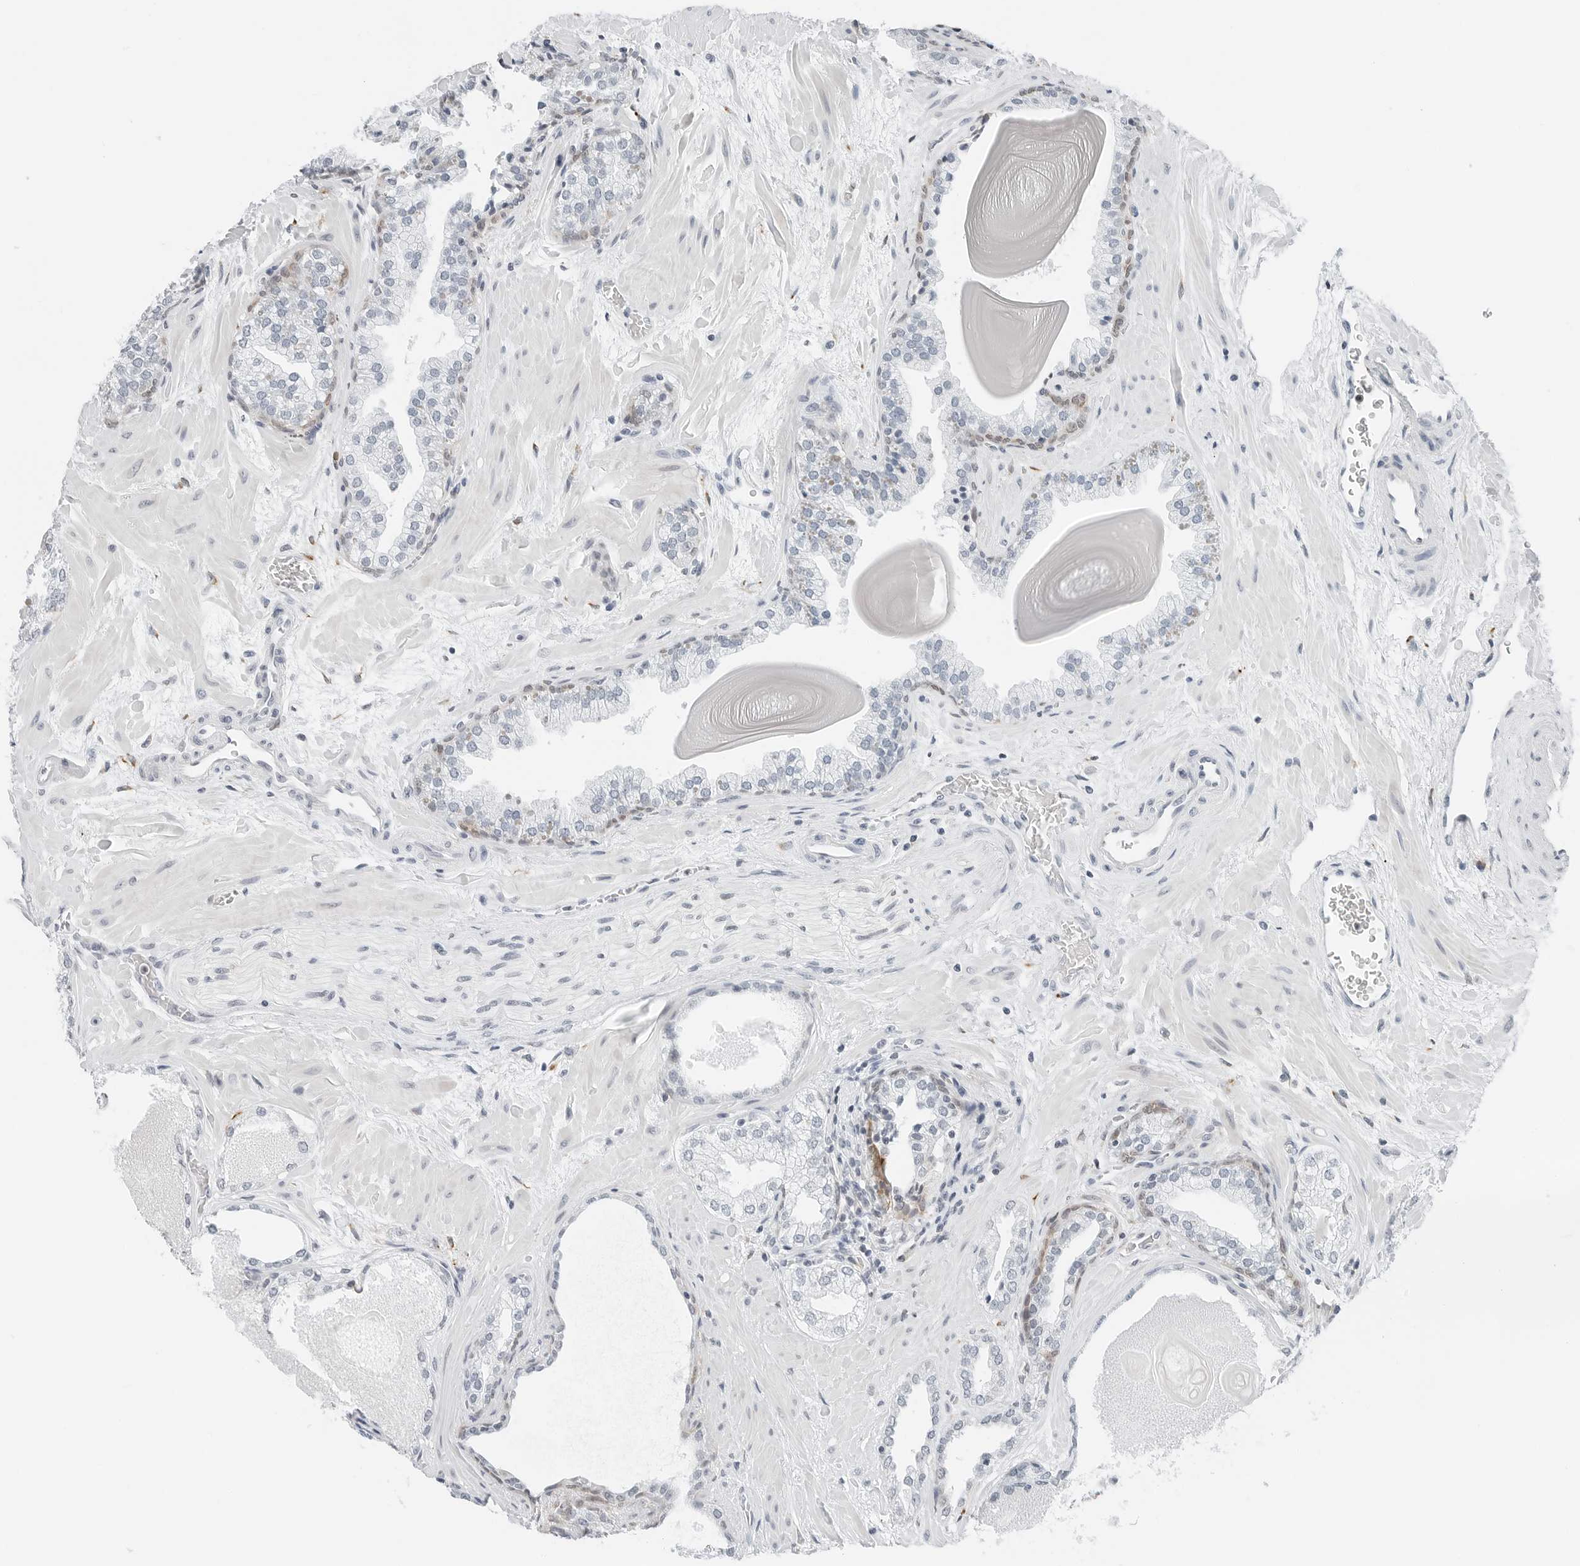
{"staining": {"intensity": "weak", "quantity": "<25%", "location": "cytoplasmic/membranous"}, "tissue": "prostate", "cell_type": "Glandular cells", "image_type": "normal", "snomed": [{"axis": "morphology", "description": "Normal tissue, NOS"}, {"axis": "topography", "description": "Prostate"}], "caption": "Immunohistochemistry photomicrograph of normal prostate stained for a protein (brown), which displays no expression in glandular cells.", "gene": "P4HA2", "patient": {"sex": "male", "age": 48}}